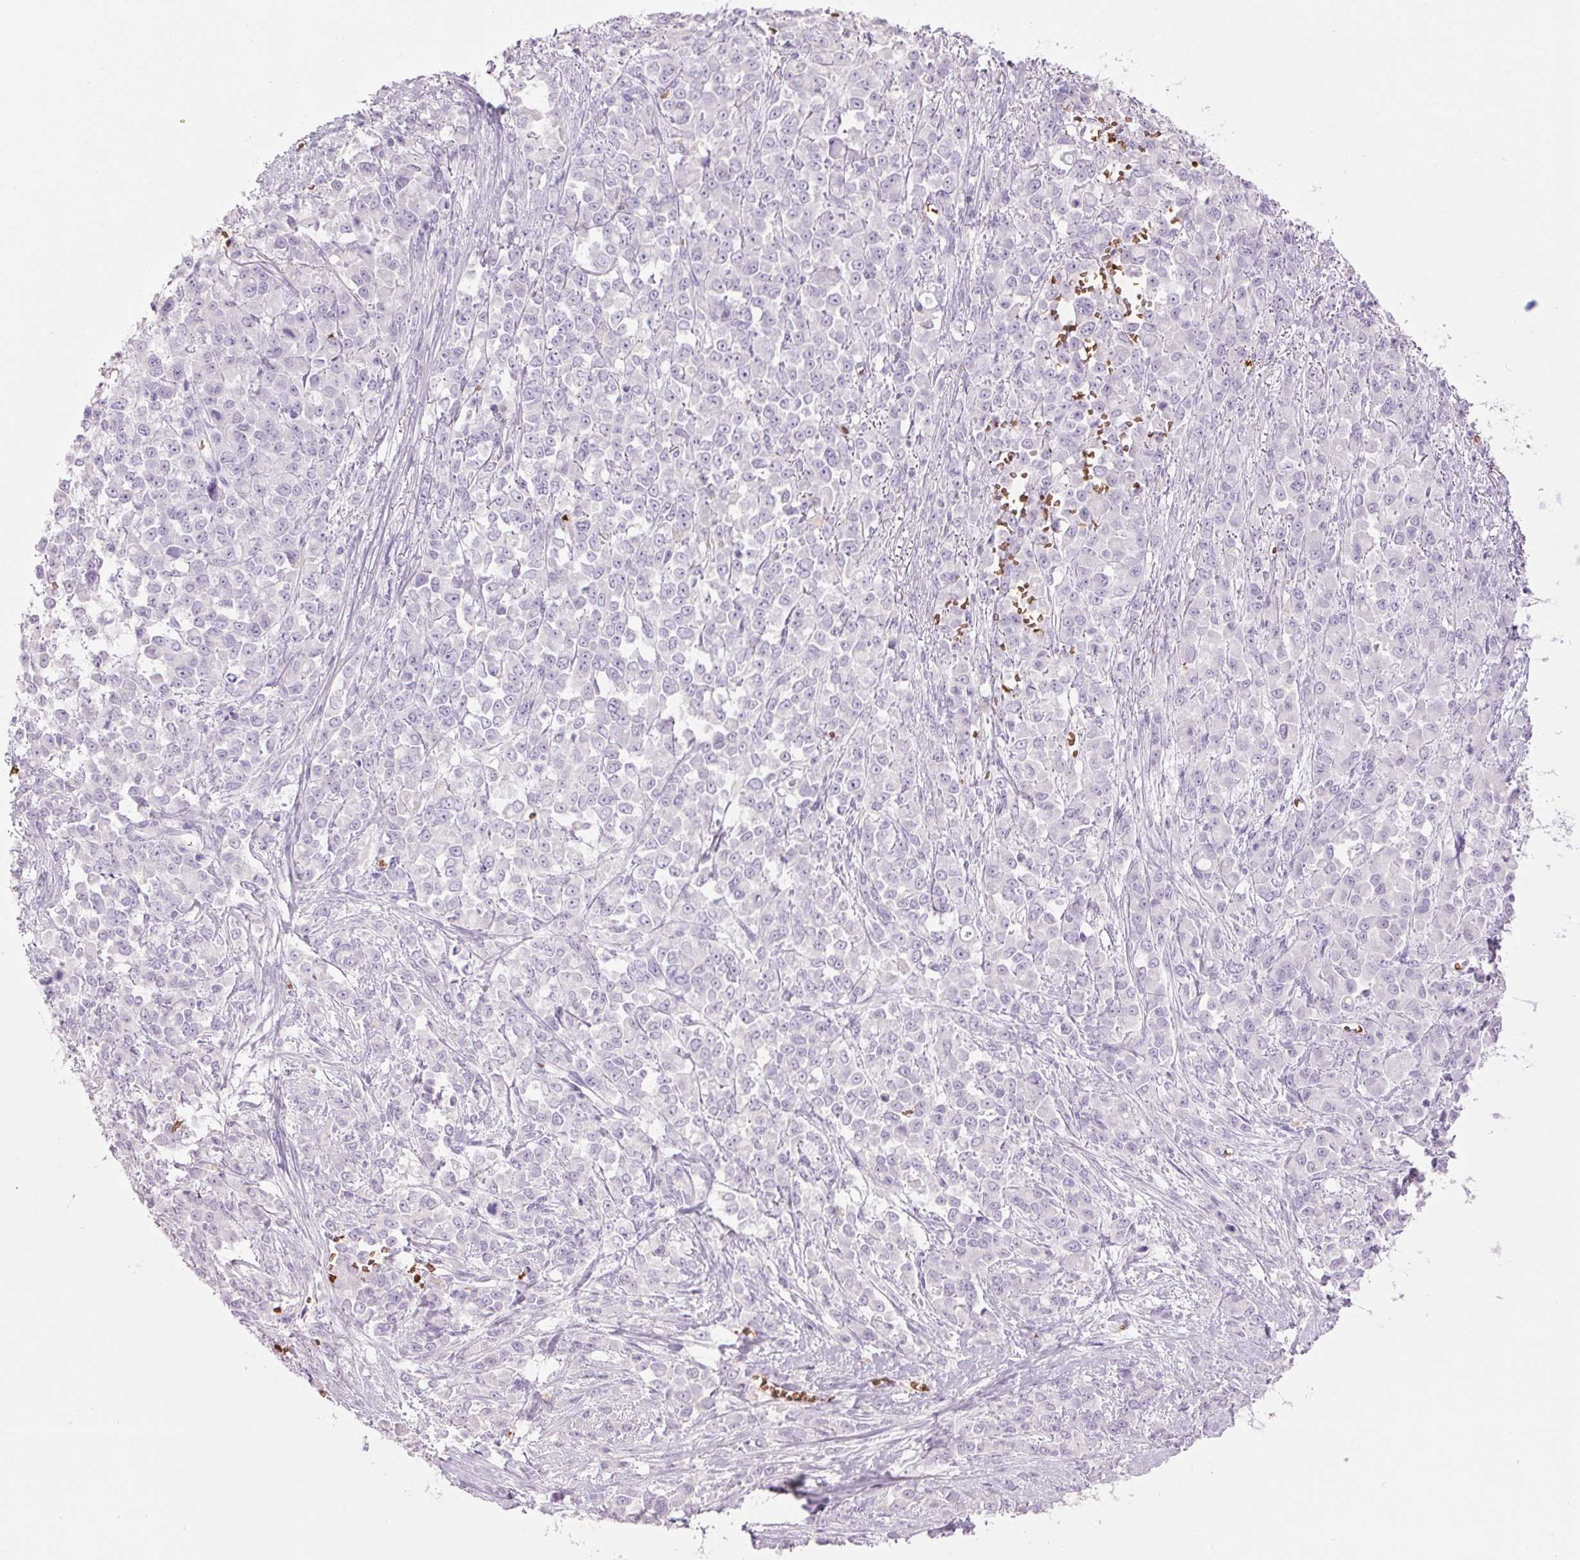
{"staining": {"intensity": "negative", "quantity": "none", "location": "none"}, "tissue": "stomach cancer", "cell_type": "Tumor cells", "image_type": "cancer", "snomed": [{"axis": "morphology", "description": "Adenocarcinoma, NOS"}, {"axis": "topography", "description": "Stomach"}], "caption": "Immunohistochemical staining of human stomach adenocarcinoma exhibits no significant expression in tumor cells.", "gene": "HBQ1", "patient": {"sex": "female", "age": 76}}